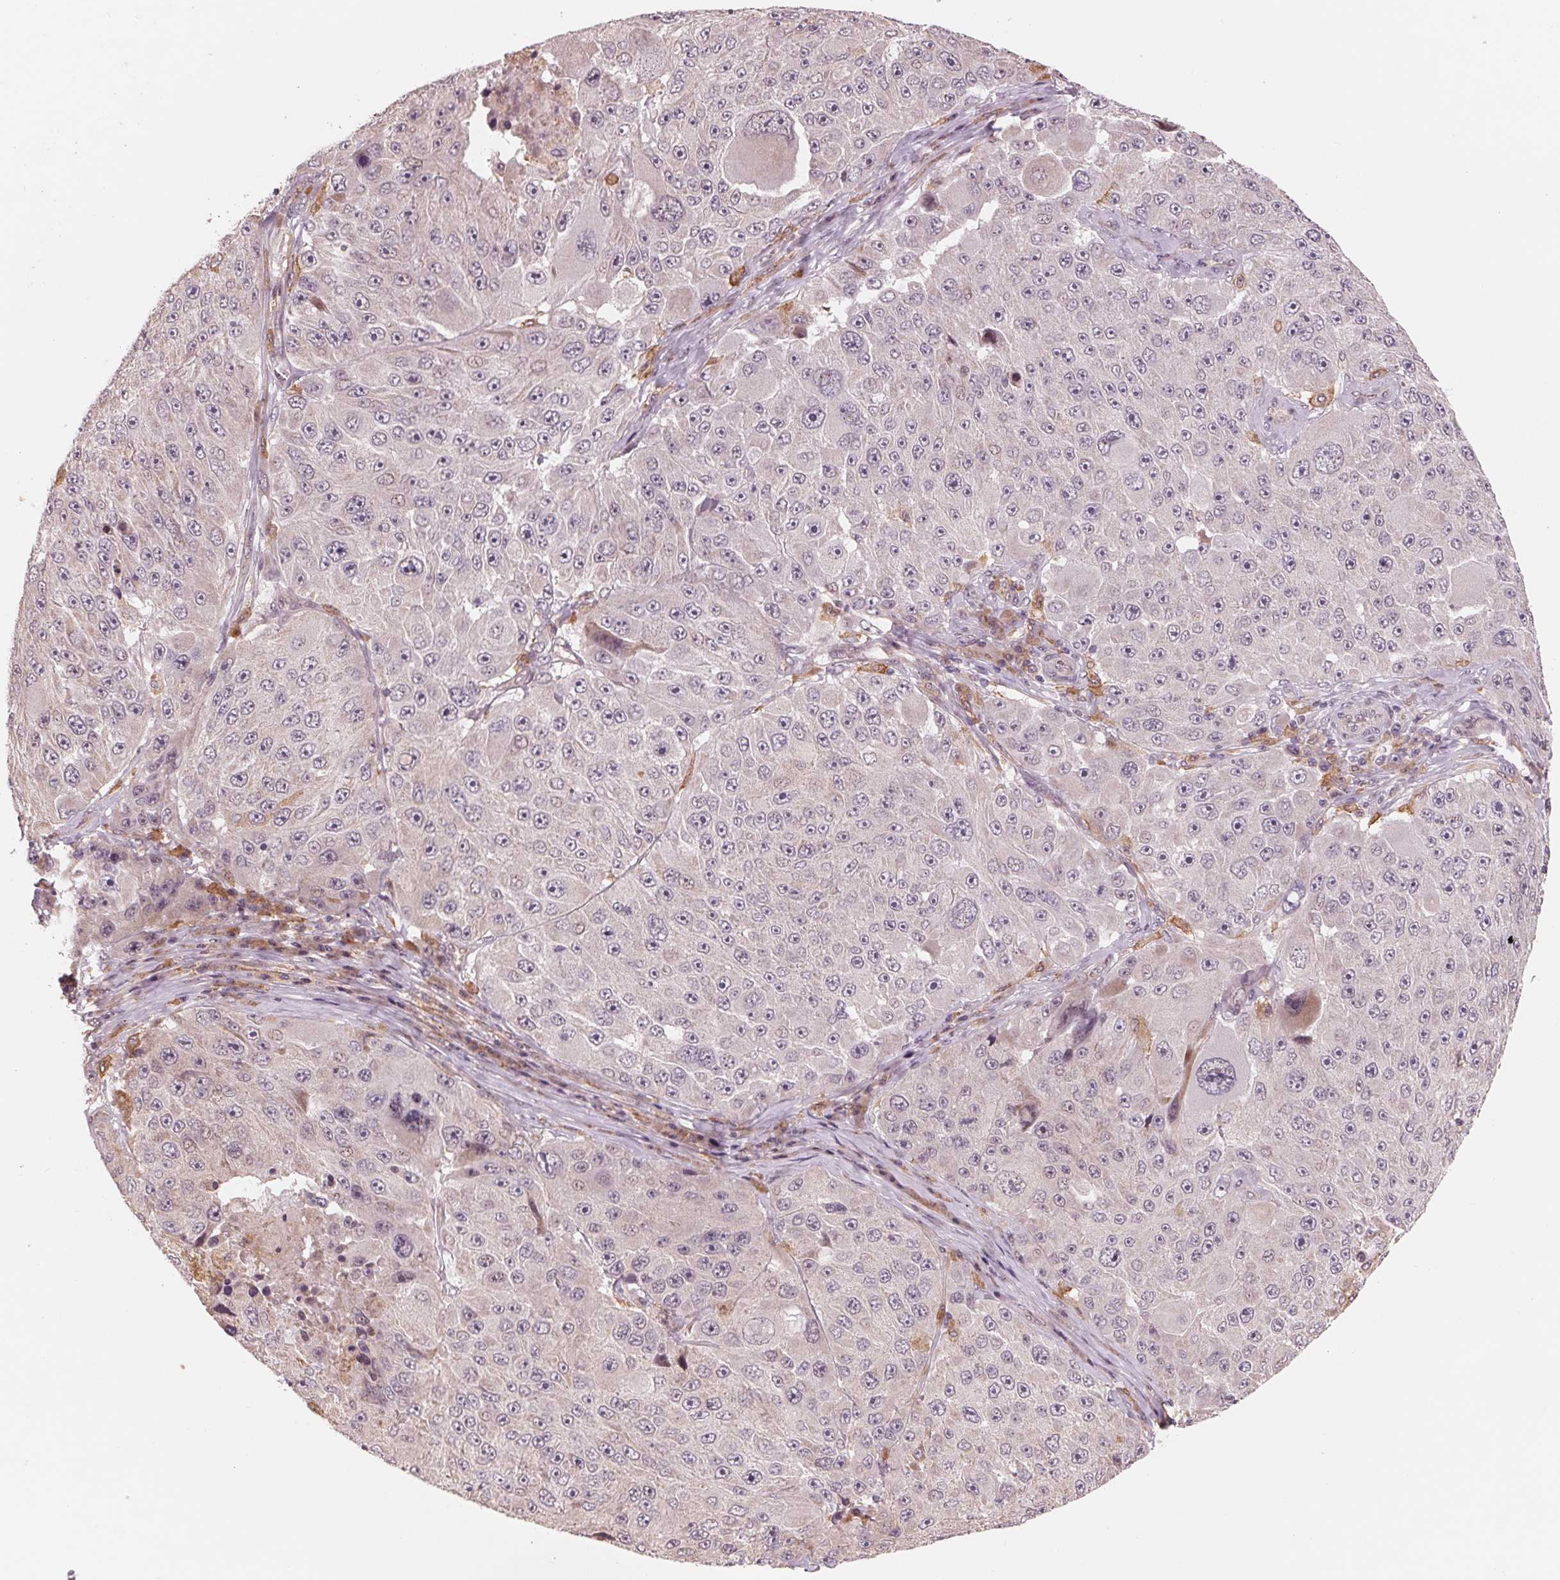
{"staining": {"intensity": "negative", "quantity": "none", "location": "none"}, "tissue": "melanoma", "cell_type": "Tumor cells", "image_type": "cancer", "snomed": [{"axis": "morphology", "description": "Malignant melanoma, Metastatic site"}, {"axis": "topography", "description": "Lymph node"}], "caption": "A high-resolution image shows immunohistochemistry (IHC) staining of melanoma, which reveals no significant positivity in tumor cells. (DAB immunohistochemistry (IHC), high magnification).", "gene": "IL9R", "patient": {"sex": "male", "age": 62}}